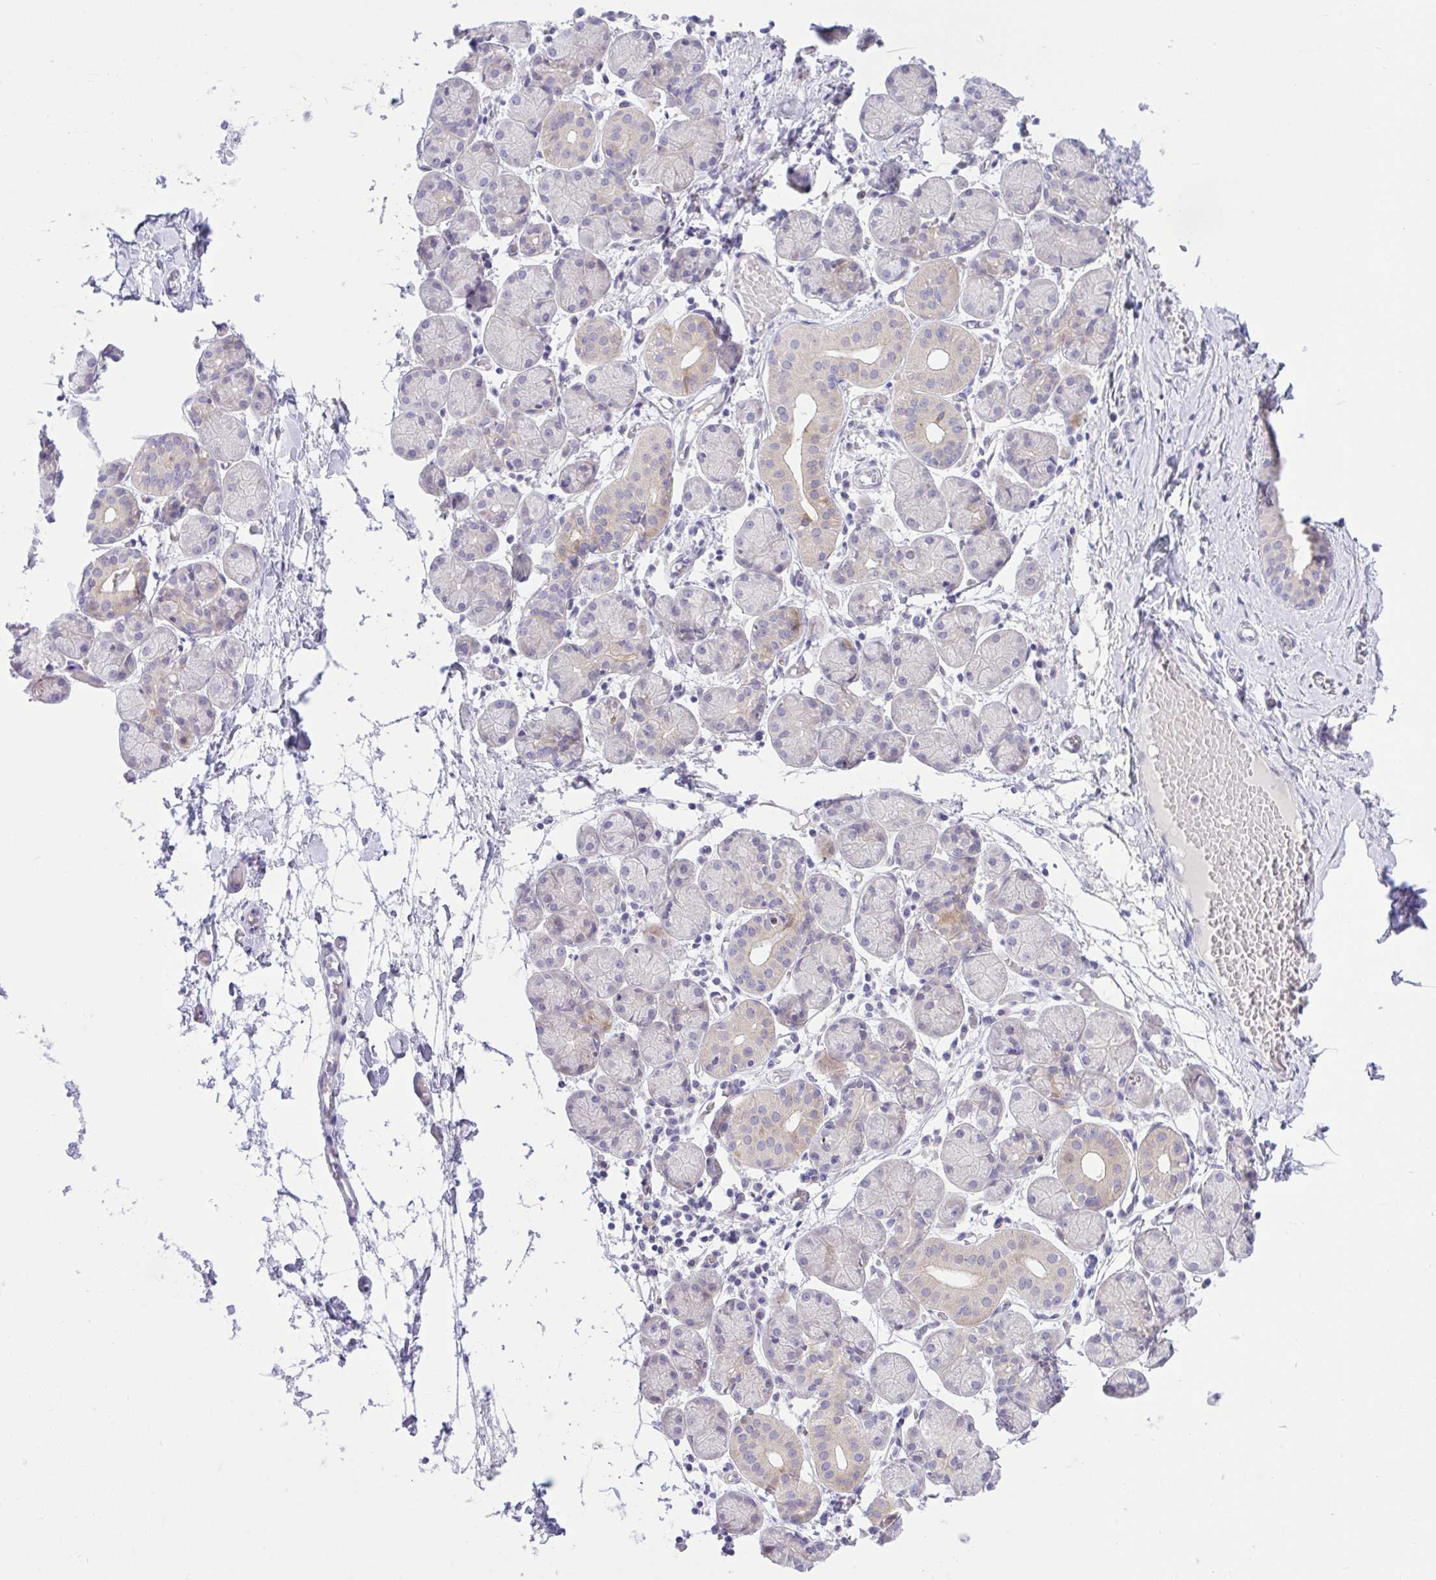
{"staining": {"intensity": "weak", "quantity": "<25%", "location": "cytoplasmic/membranous"}, "tissue": "salivary gland", "cell_type": "Glandular cells", "image_type": "normal", "snomed": [{"axis": "morphology", "description": "Normal tissue, NOS"}, {"axis": "topography", "description": "Salivary gland"}], "caption": "The IHC photomicrograph has no significant positivity in glandular cells of salivary gland.", "gene": "ZNF101", "patient": {"sex": "female", "age": 24}}